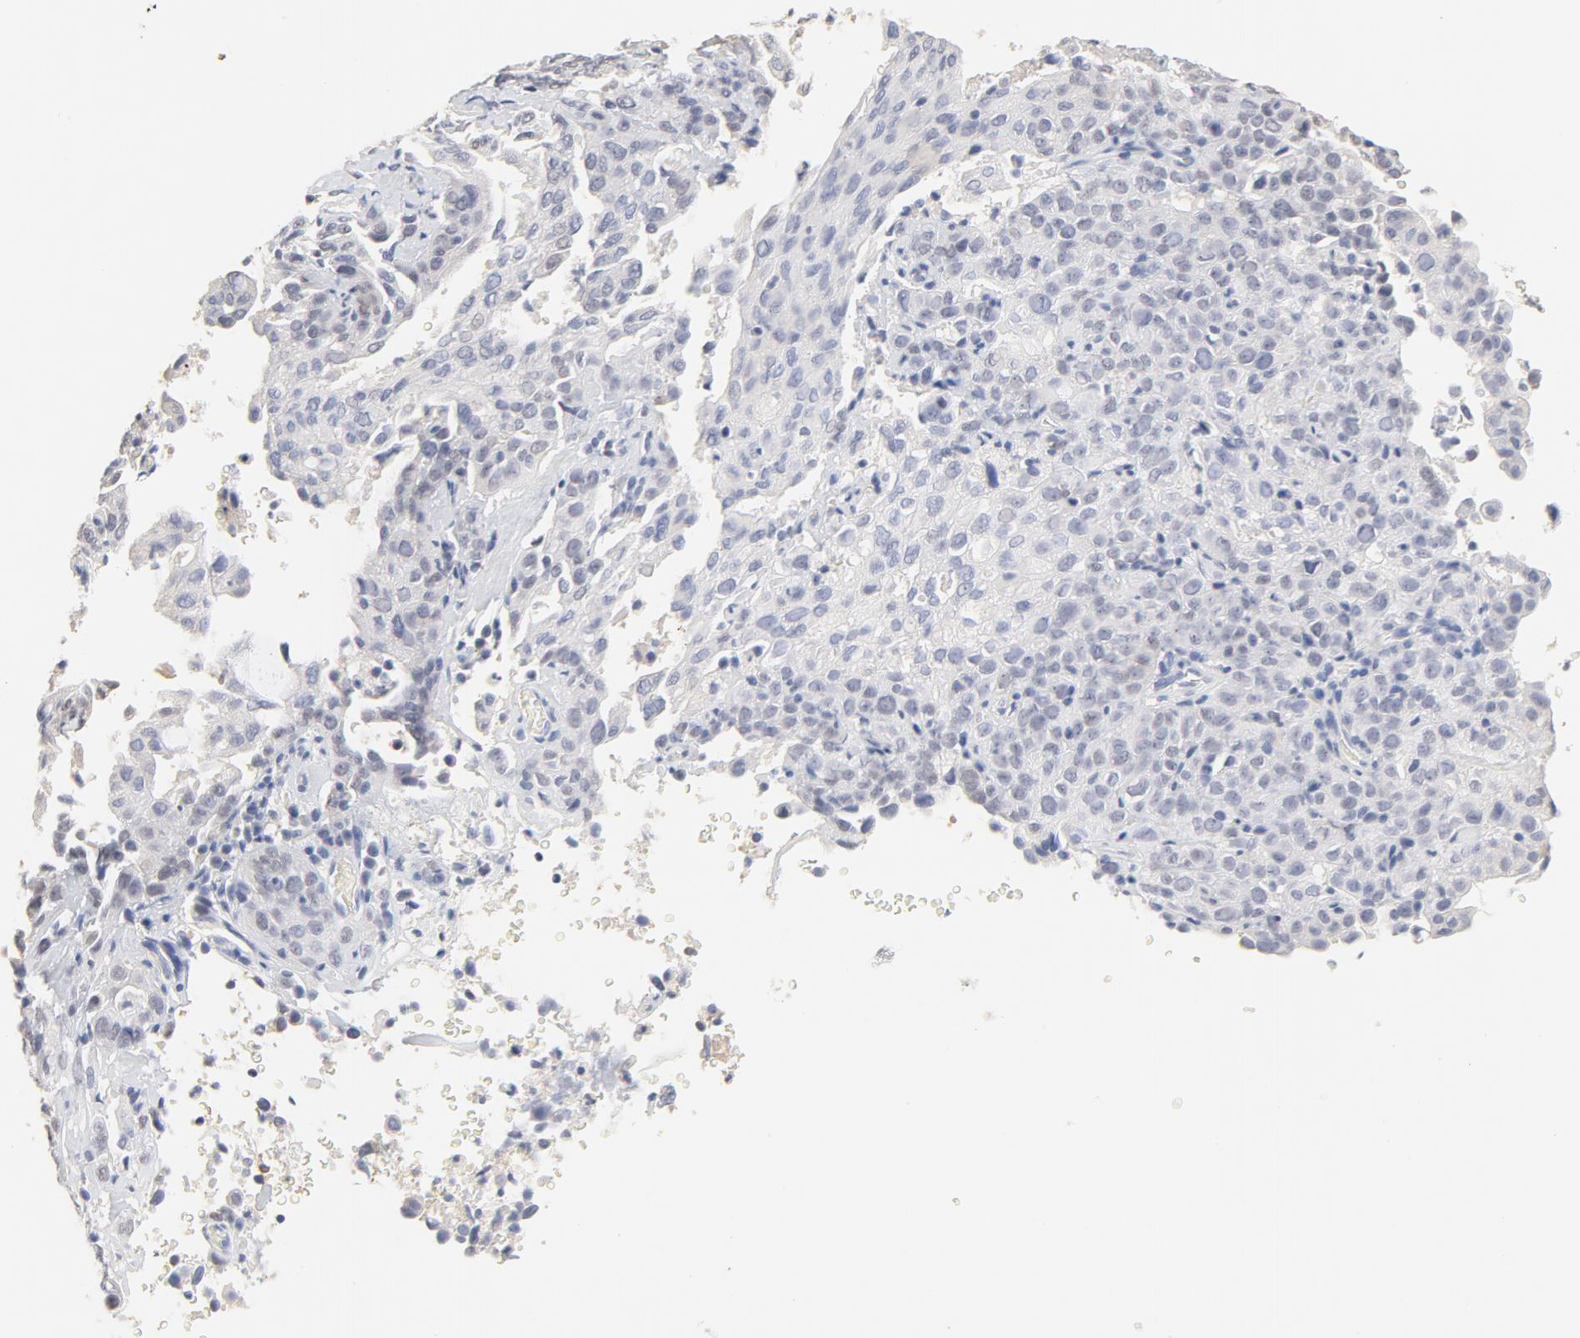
{"staining": {"intensity": "negative", "quantity": "none", "location": "none"}, "tissue": "cervical cancer", "cell_type": "Tumor cells", "image_type": "cancer", "snomed": [{"axis": "morphology", "description": "Squamous cell carcinoma, NOS"}, {"axis": "topography", "description": "Cervix"}], "caption": "Squamous cell carcinoma (cervical) was stained to show a protein in brown. There is no significant staining in tumor cells.", "gene": "FCGBP", "patient": {"sex": "female", "age": 41}}